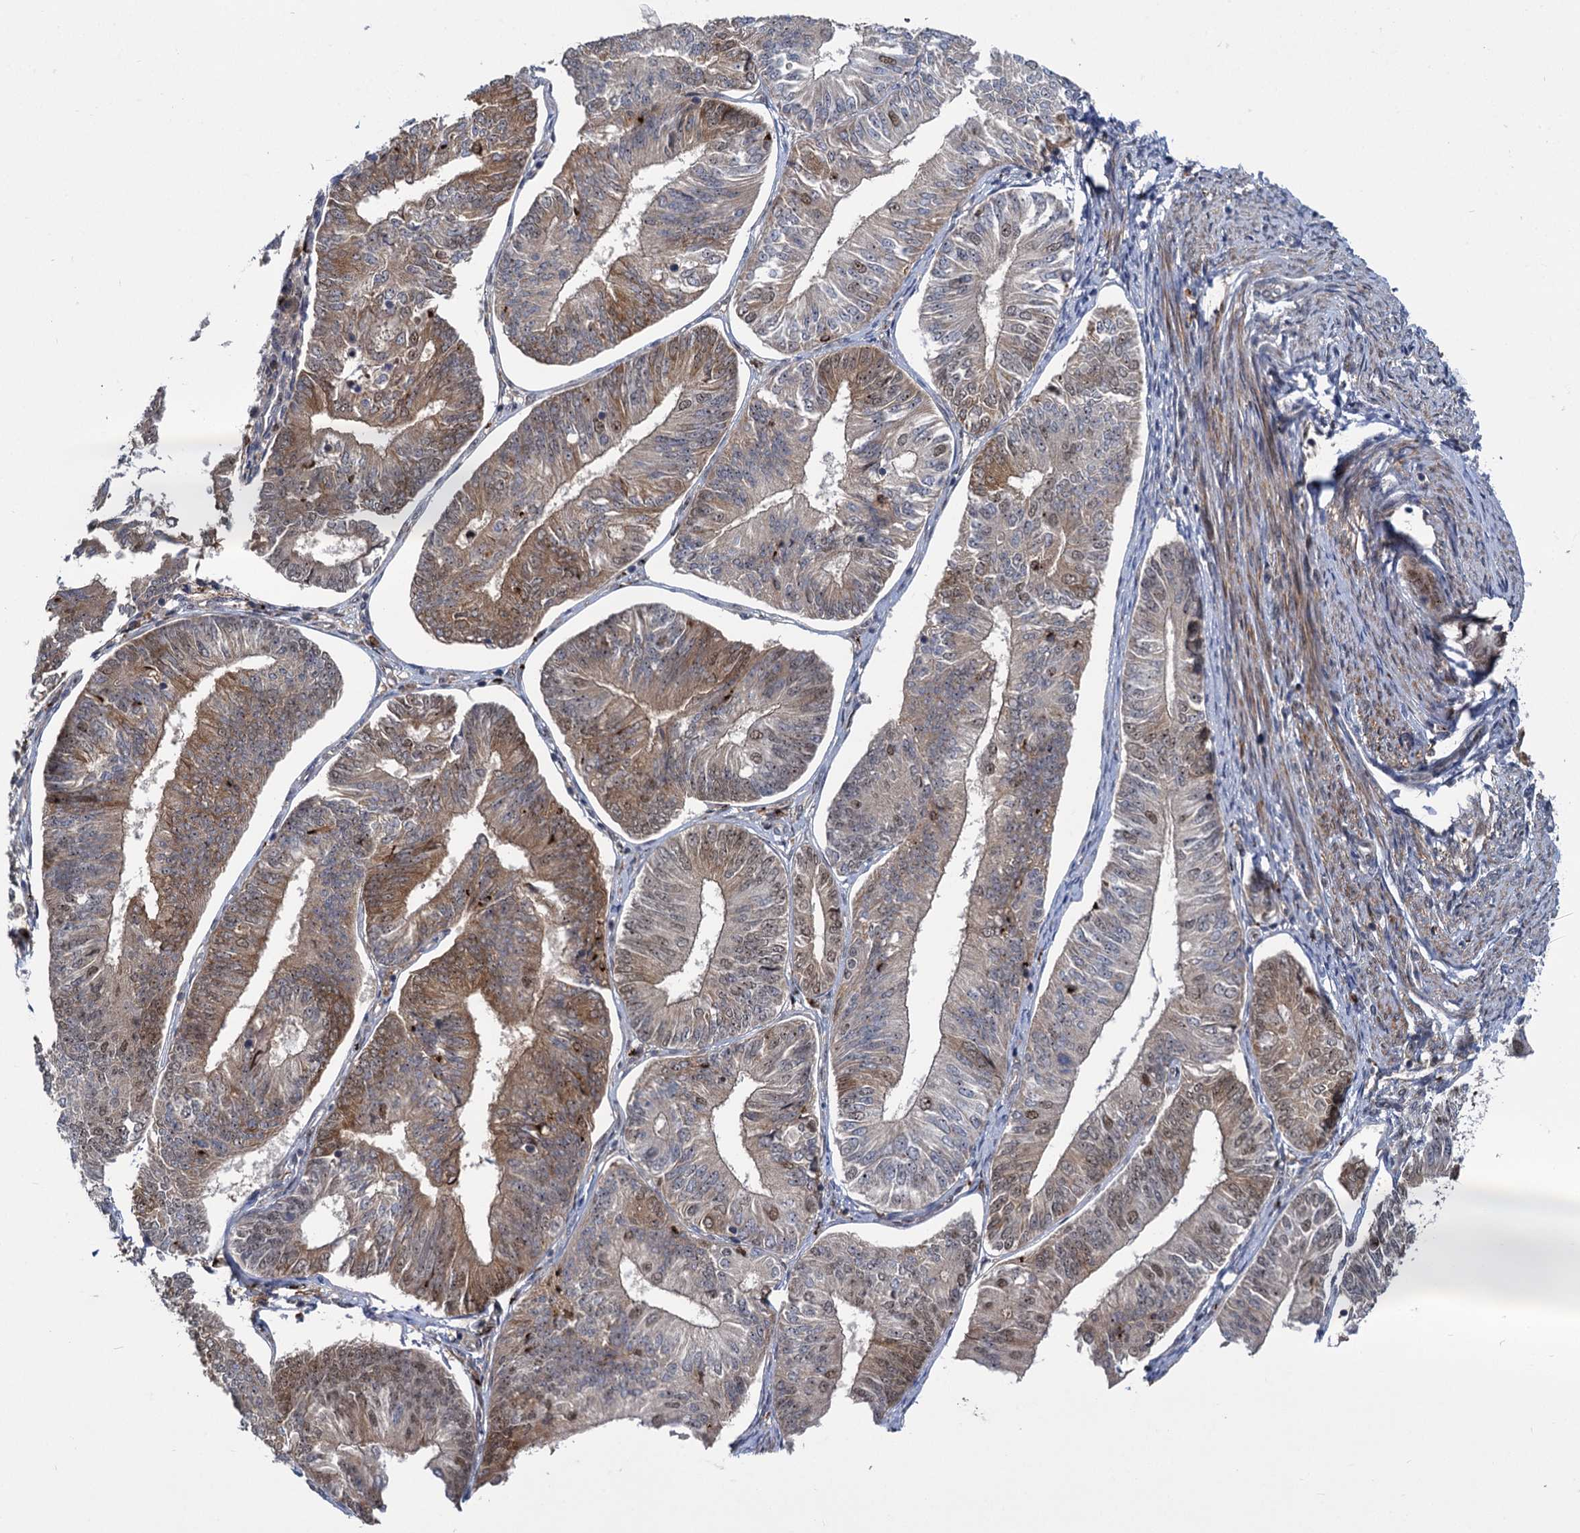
{"staining": {"intensity": "weak", "quantity": "25%-75%", "location": "cytoplasmic/membranous,nuclear"}, "tissue": "endometrial cancer", "cell_type": "Tumor cells", "image_type": "cancer", "snomed": [{"axis": "morphology", "description": "Adenocarcinoma, NOS"}, {"axis": "topography", "description": "Endometrium"}], "caption": "Immunohistochemical staining of adenocarcinoma (endometrial) demonstrates low levels of weak cytoplasmic/membranous and nuclear staining in about 25%-75% of tumor cells. The protein of interest is shown in brown color, while the nuclei are stained blue.", "gene": "GAL3ST4", "patient": {"sex": "female", "age": 58}}